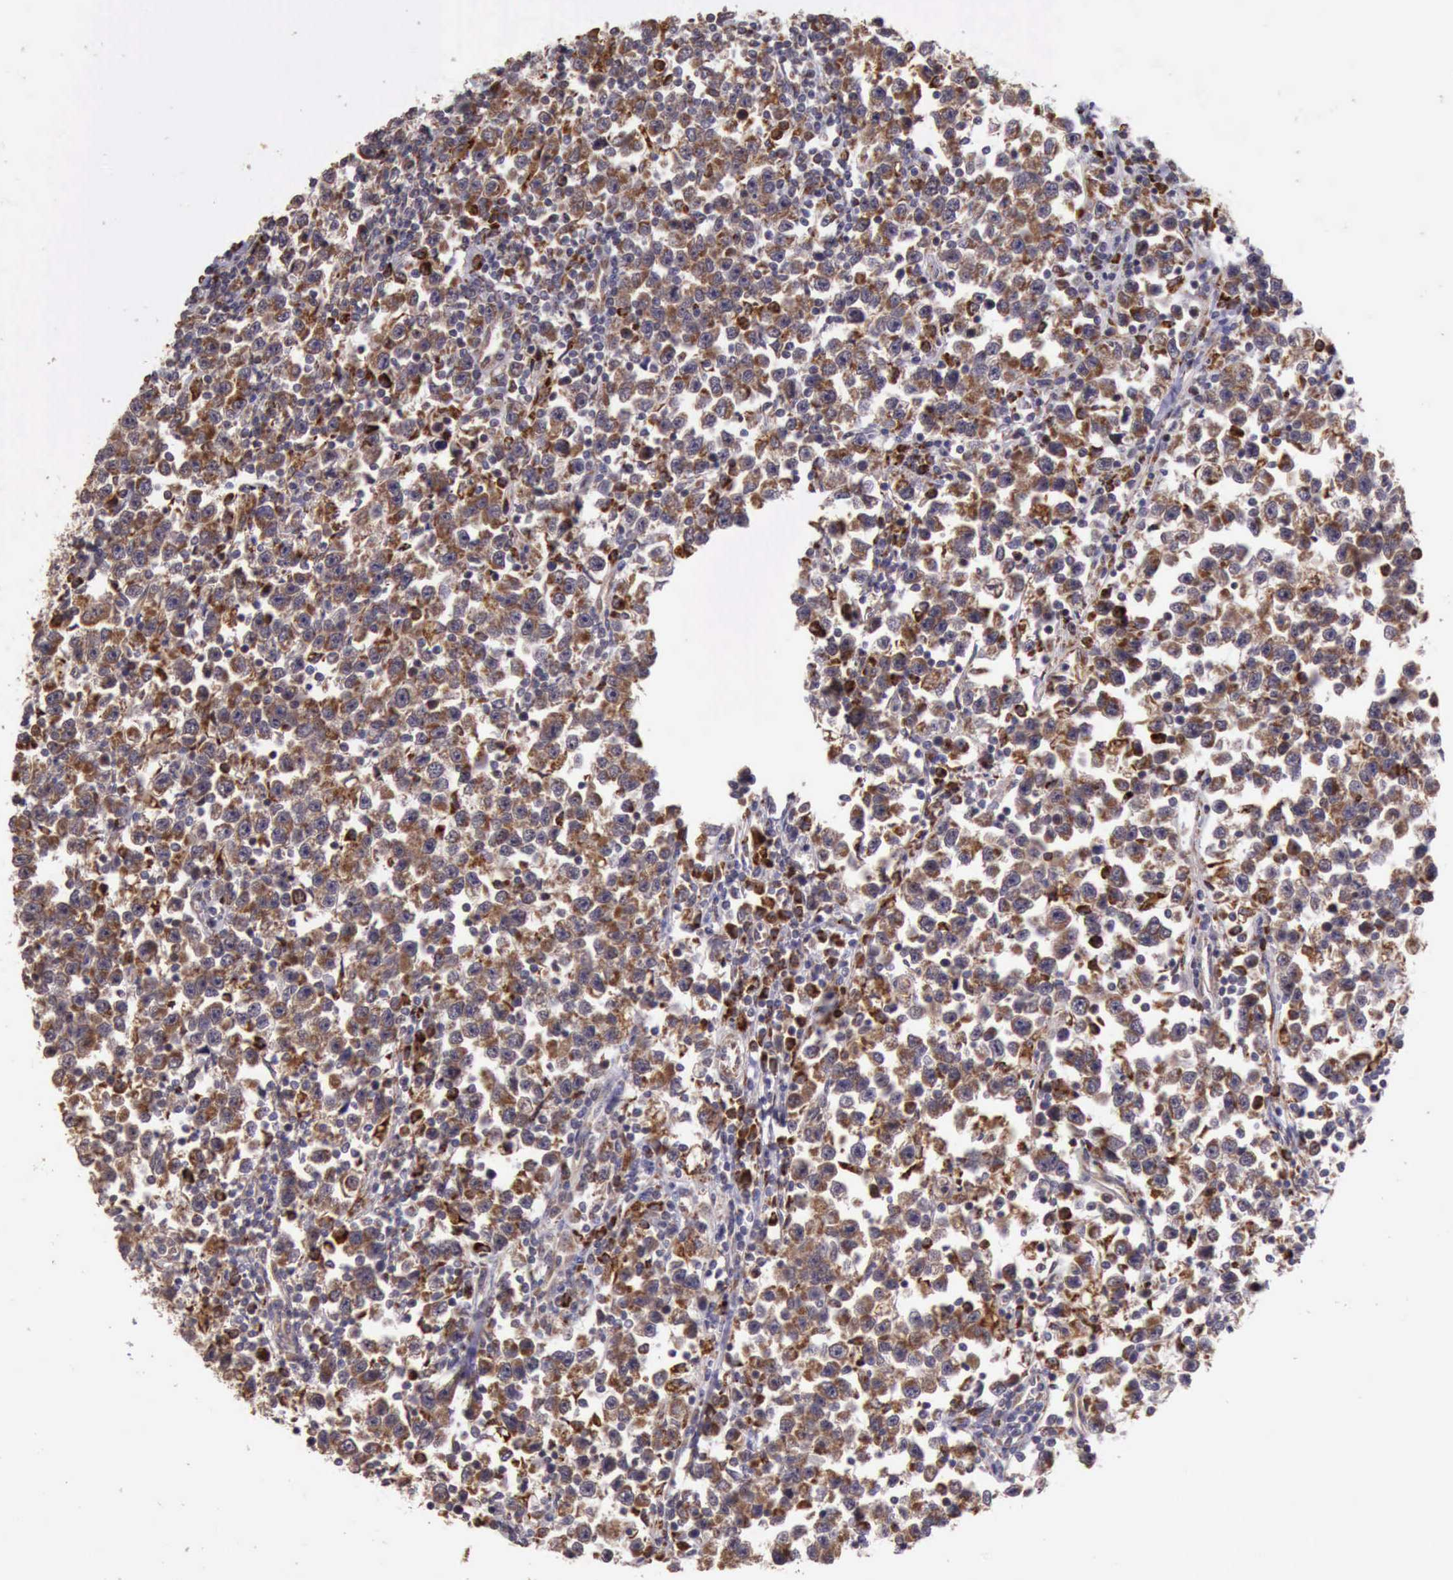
{"staining": {"intensity": "moderate", "quantity": ">75%", "location": "cytoplasmic/membranous"}, "tissue": "testis cancer", "cell_type": "Tumor cells", "image_type": "cancer", "snomed": [{"axis": "morphology", "description": "Seminoma, NOS"}, {"axis": "topography", "description": "Testis"}], "caption": "This photomicrograph exhibits IHC staining of human testis seminoma, with medium moderate cytoplasmic/membranous positivity in about >75% of tumor cells.", "gene": "ARMCX3", "patient": {"sex": "male", "age": 43}}